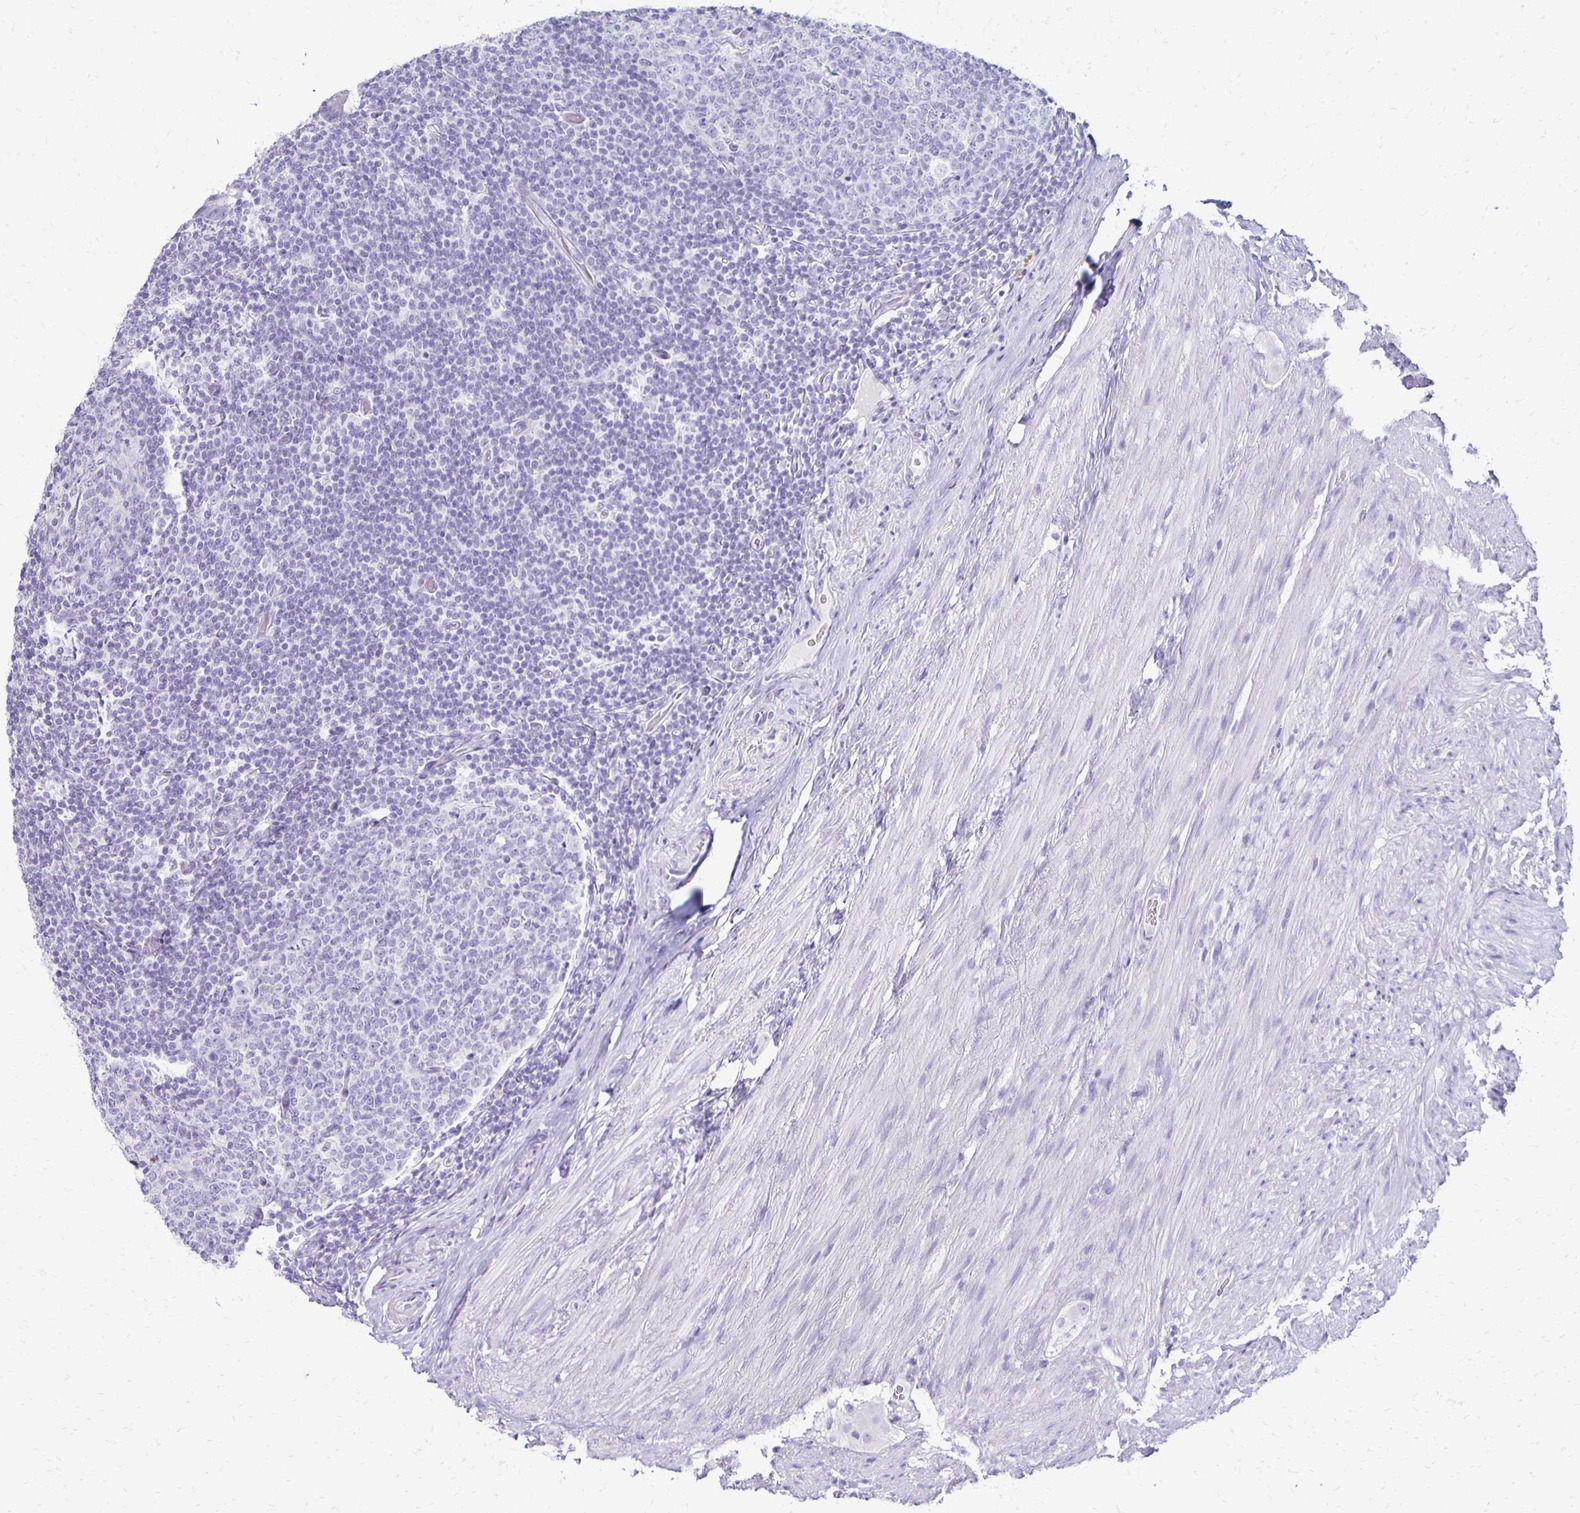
{"staining": {"intensity": "negative", "quantity": "none", "location": "none"}, "tissue": "appendix", "cell_type": "Glandular cells", "image_type": "normal", "snomed": [{"axis": "morphology", "description": "Normal tissue, NOS"}, {"axis": "topography", "description": "Appendix"}], "caption": "High magnification brightfield microscopy of unremarkable appendix stained with DAB (3,3'-diaminobenzidine) (brown) and counterstained with hematoxylin (blue): glandular cells show no significant staining.", "gene": "RYR1", "patient": {"sex": "male", "age": 71}}